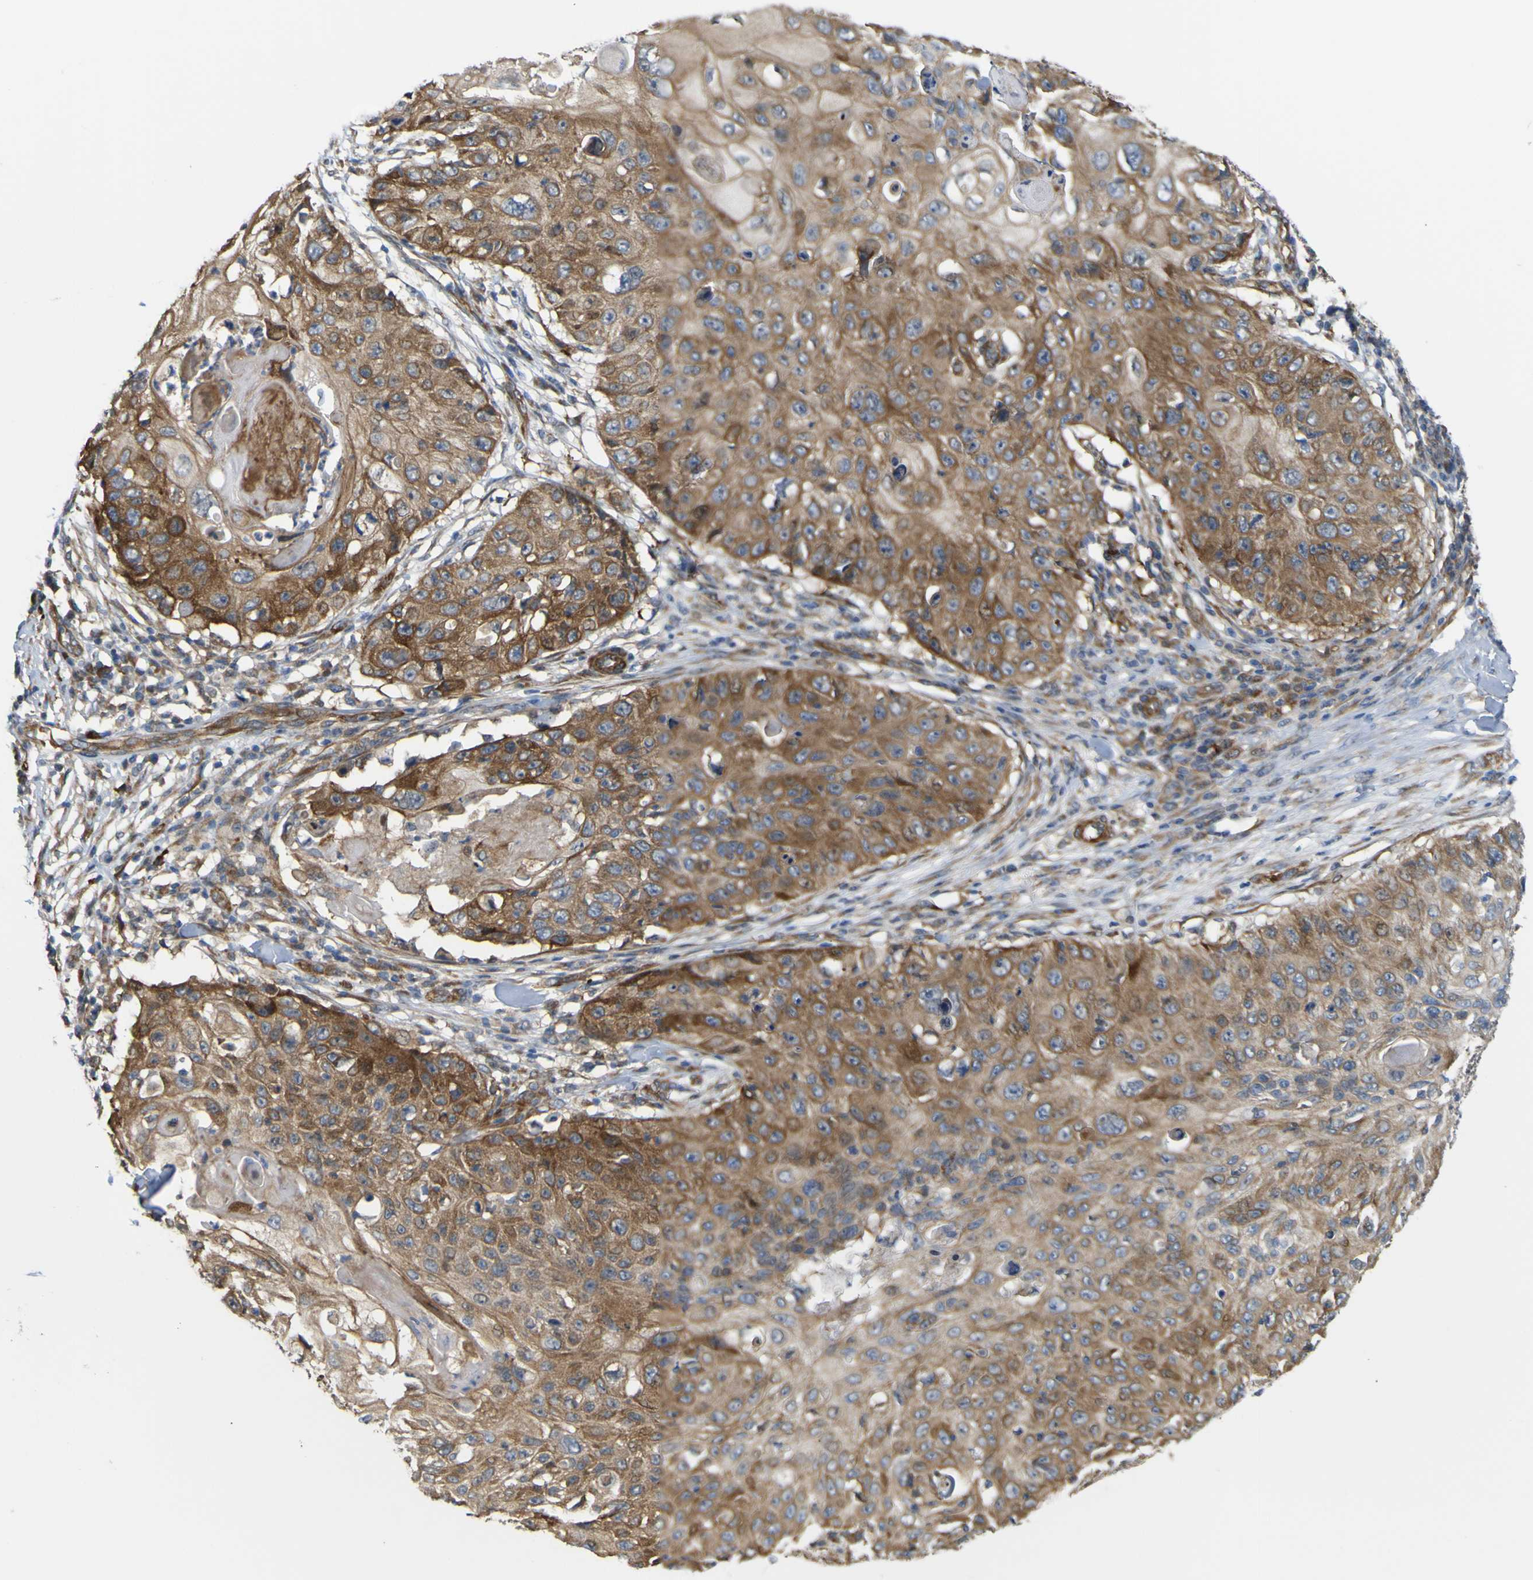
{"staining": {"intensity": "moderate", "quantity": ">75%", "location": "cytoplasmic/membranous"}, "tissue": "skin cancer", "cell_type": "Tumor cells", "image_type": "cancer", "snomed": [{"axis": "morphology", "description": "Squamous cell carcinoma, NOS"}, {"axis": "topography", "description": "Skin"}], "caption": "Immunohistochemical staining of skin cancer demonstrates moderate cytoplasmic/membranous protein positivity in approximately >75% of tumor cells.", "gene": "JPH1", "patient": {"sex": "male", "age": 86}}